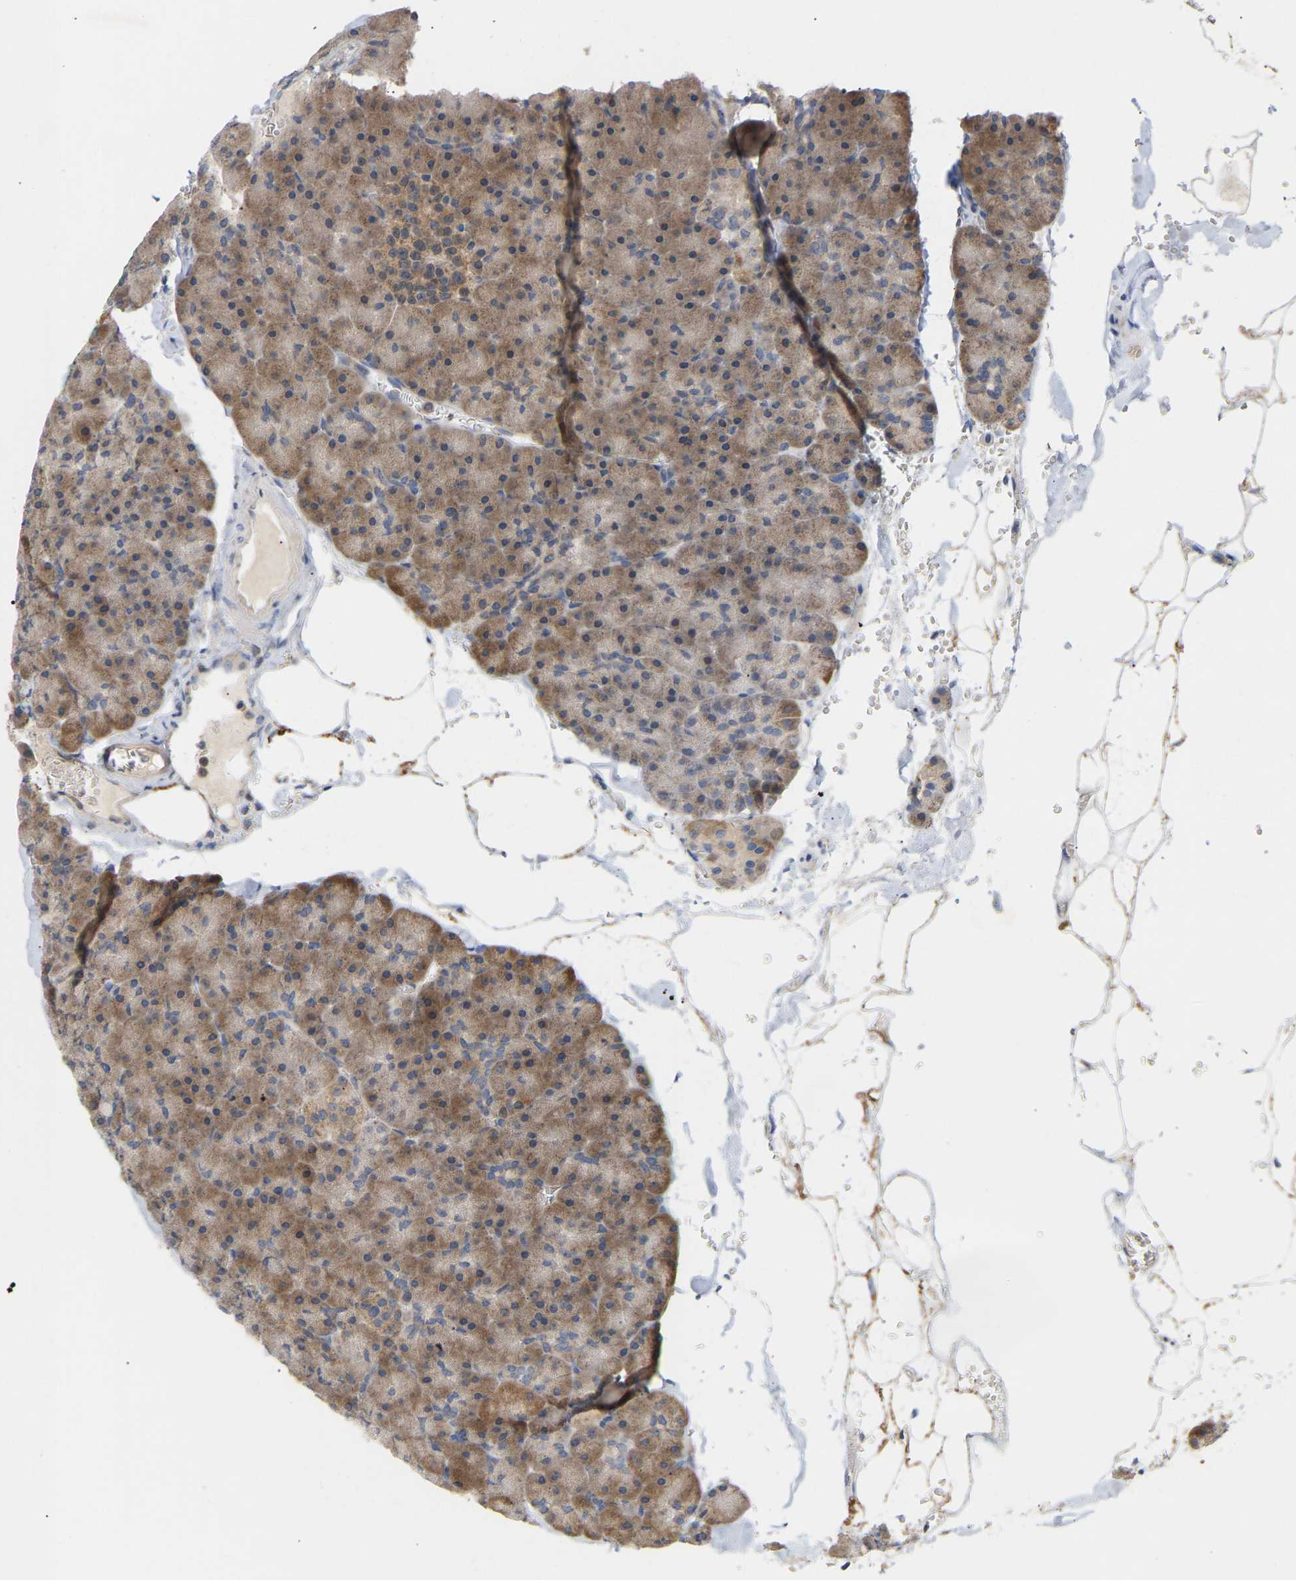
{"staining": {"intensity": "moderate", "quantity": ">75%", "location": "cytoplasmic/membranous"}, "tissue": "pancreas", "cell_type": "Exocrine glandular cells", "image_type": "normal", "snomed": [{"axis": "morphology", "description": "Normal tissue, NOS"}, {"axis": "topography", "description": "Pancreas"}], "caption": "Protein positivity by immunohistochemistry shows moderate cytoplasmic/membranous positivity in approximately >75% of exocrine glandular cells in benign pancreas.", "gene": "TPMT", "patient": {"sex": "male", "age": 35}}